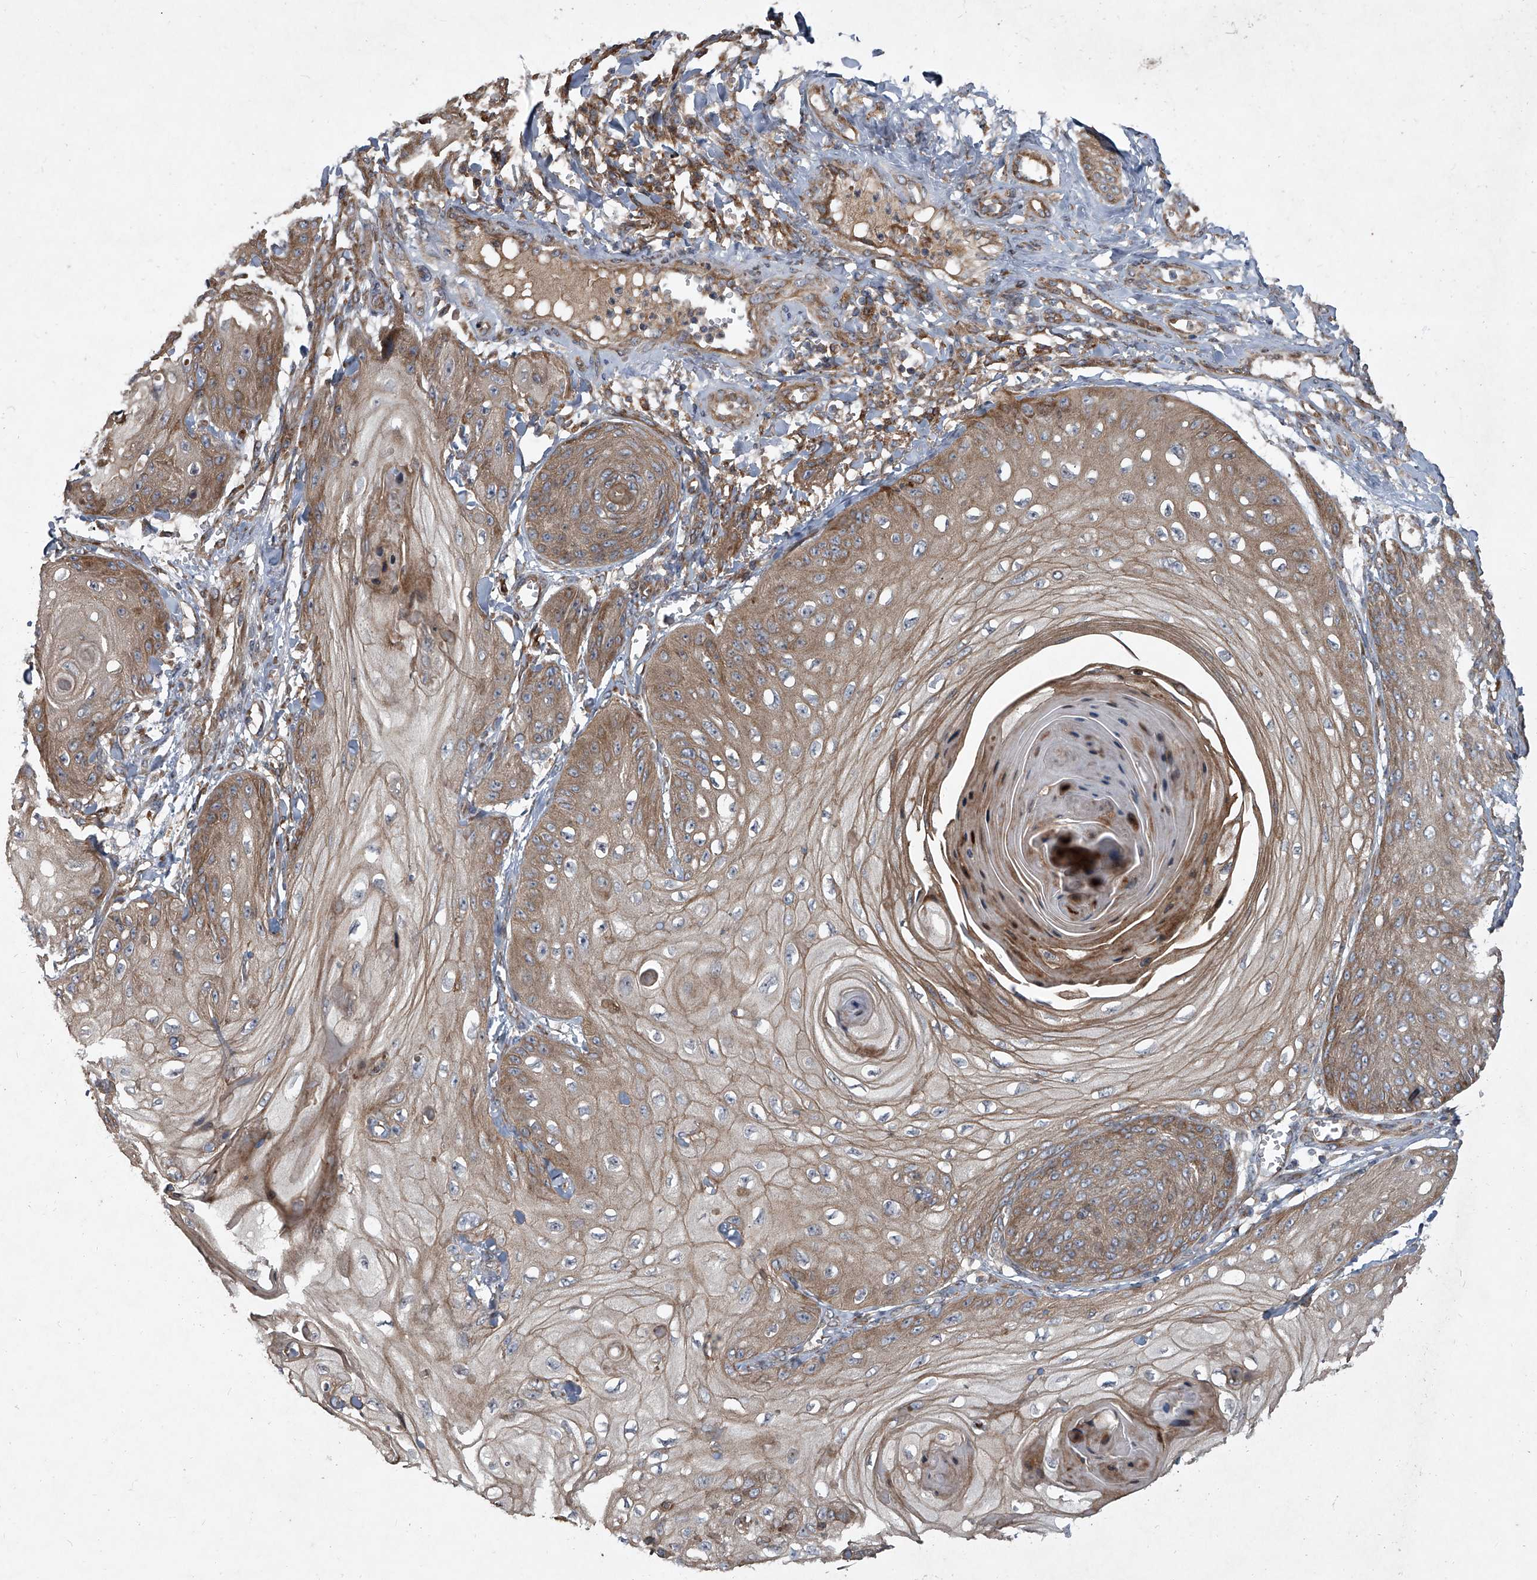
{"staining": {"intensity": "moderate", "quantity": ">75%", "location": "cytoplasmic/membranous"}, "tissue": "skin cancer", "cell_type": "Tumor cells", "image_type": "cancer", "snomed": [{"axis": "morphology", "description": "Squamous cell carcinoma, NOS"}, {"axis": "topography", "description": "Skin"}], "caption": "The photomicrograph displays immunohistochemical staining of skin cancer (squamous cell carcinoma). There is moderate cytoplasmic/membranous positivity is seen in about >75% of tumor cells.", "gene": "EVA1C", "patient": {"sex": "male", "age": 74}}